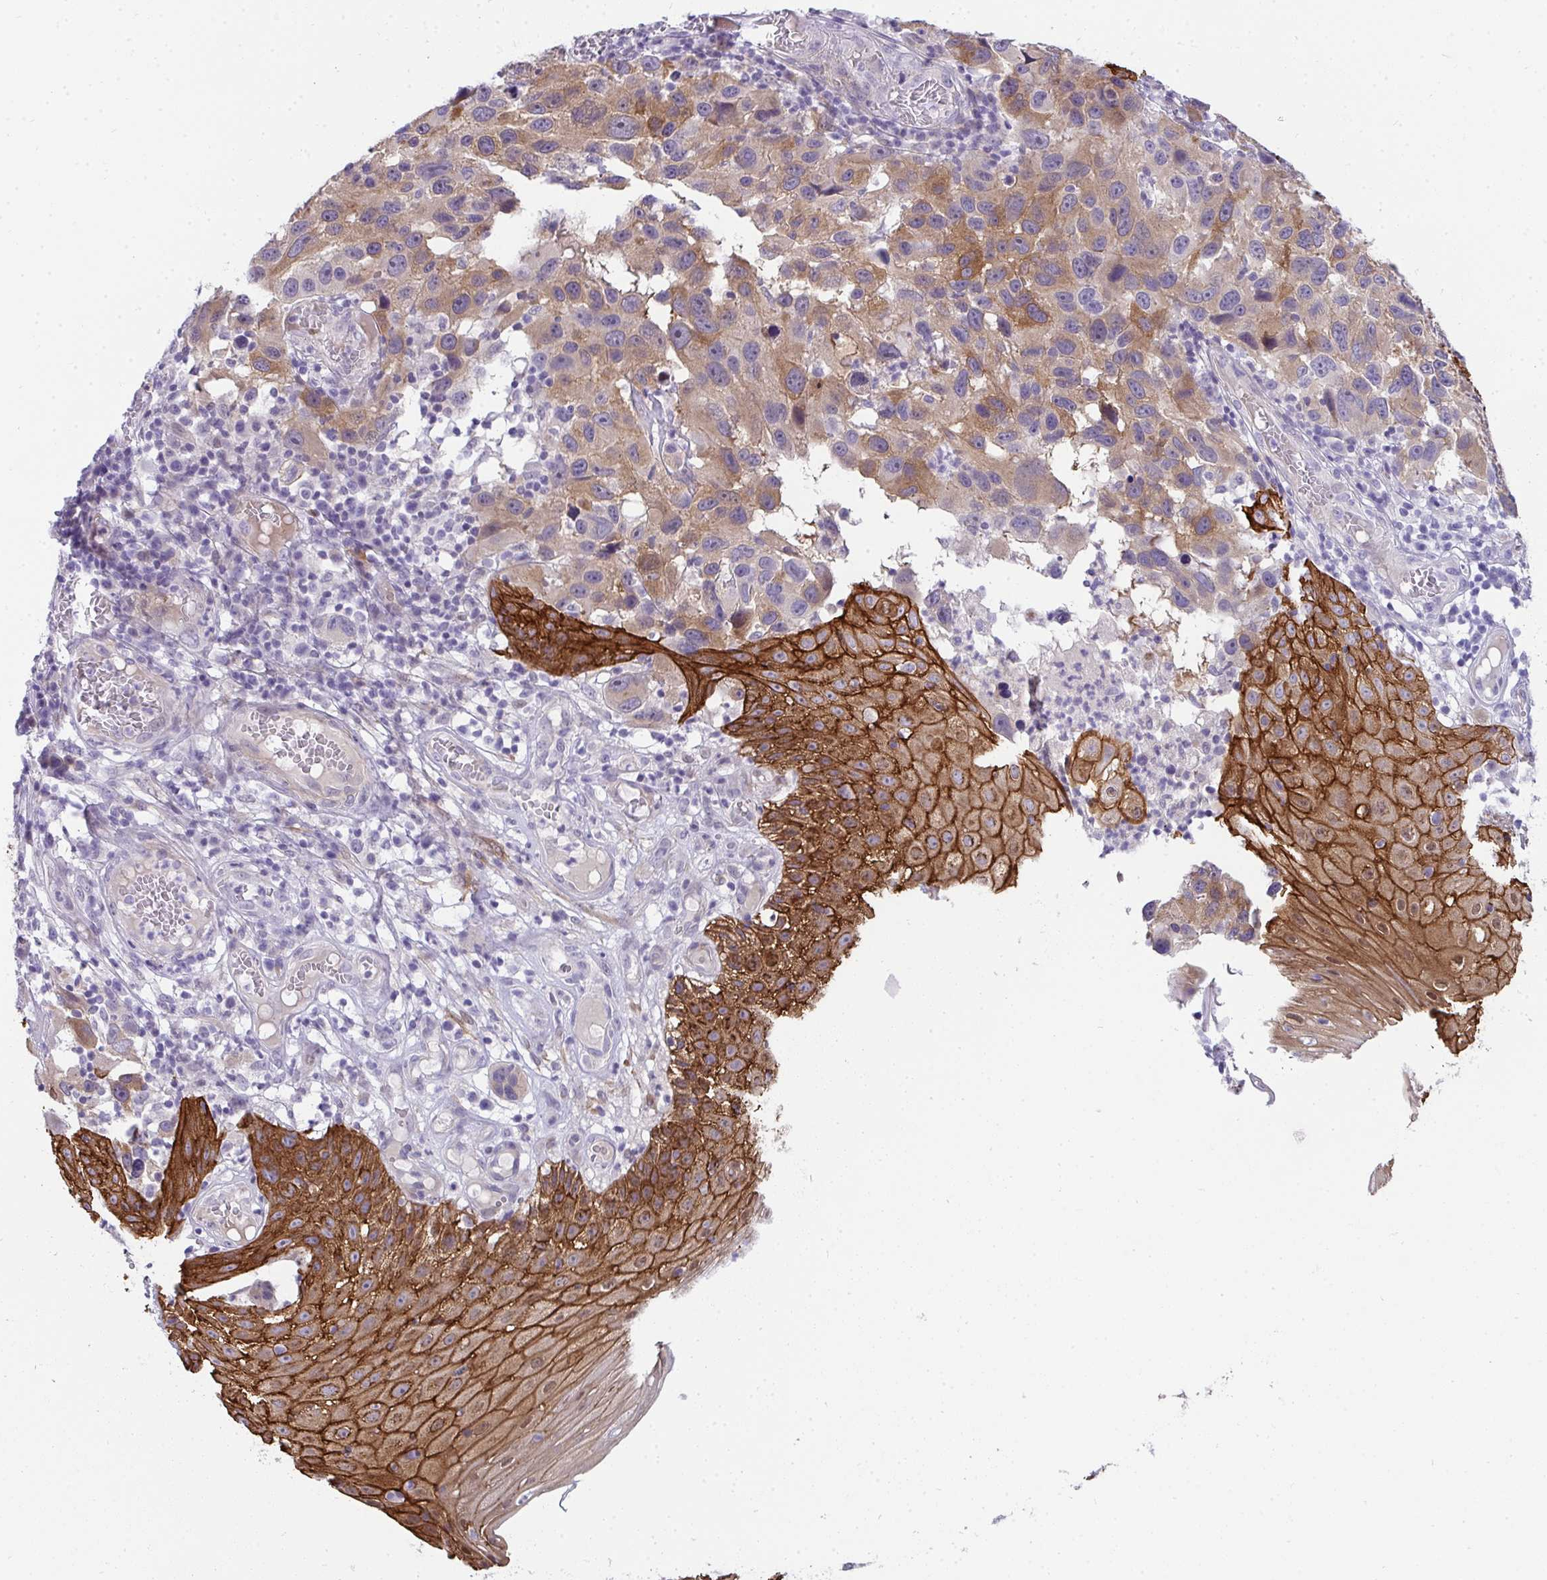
{"staining": {"intensity": "moderate", "quantity": ">75%", "location": "cytoplasmic/membranous"}, "tissue": "melanoma", "cell_type": "Tumor cells", "image_type": "cancer", "snomed": [{"axis": "morphology", "description": "Malignant melanoma, NOS"}, {"axis": "topography", "description": "Skin"}], "caption": "This histopathology image exhibits immunohistochemistry staining of human malignant melanoma, with medium moderate cytoplasmic/membranous staining in approximately >75% of tumor cells.", "gene": "AK5", "patient": {"sex": "male", "age": 53}}